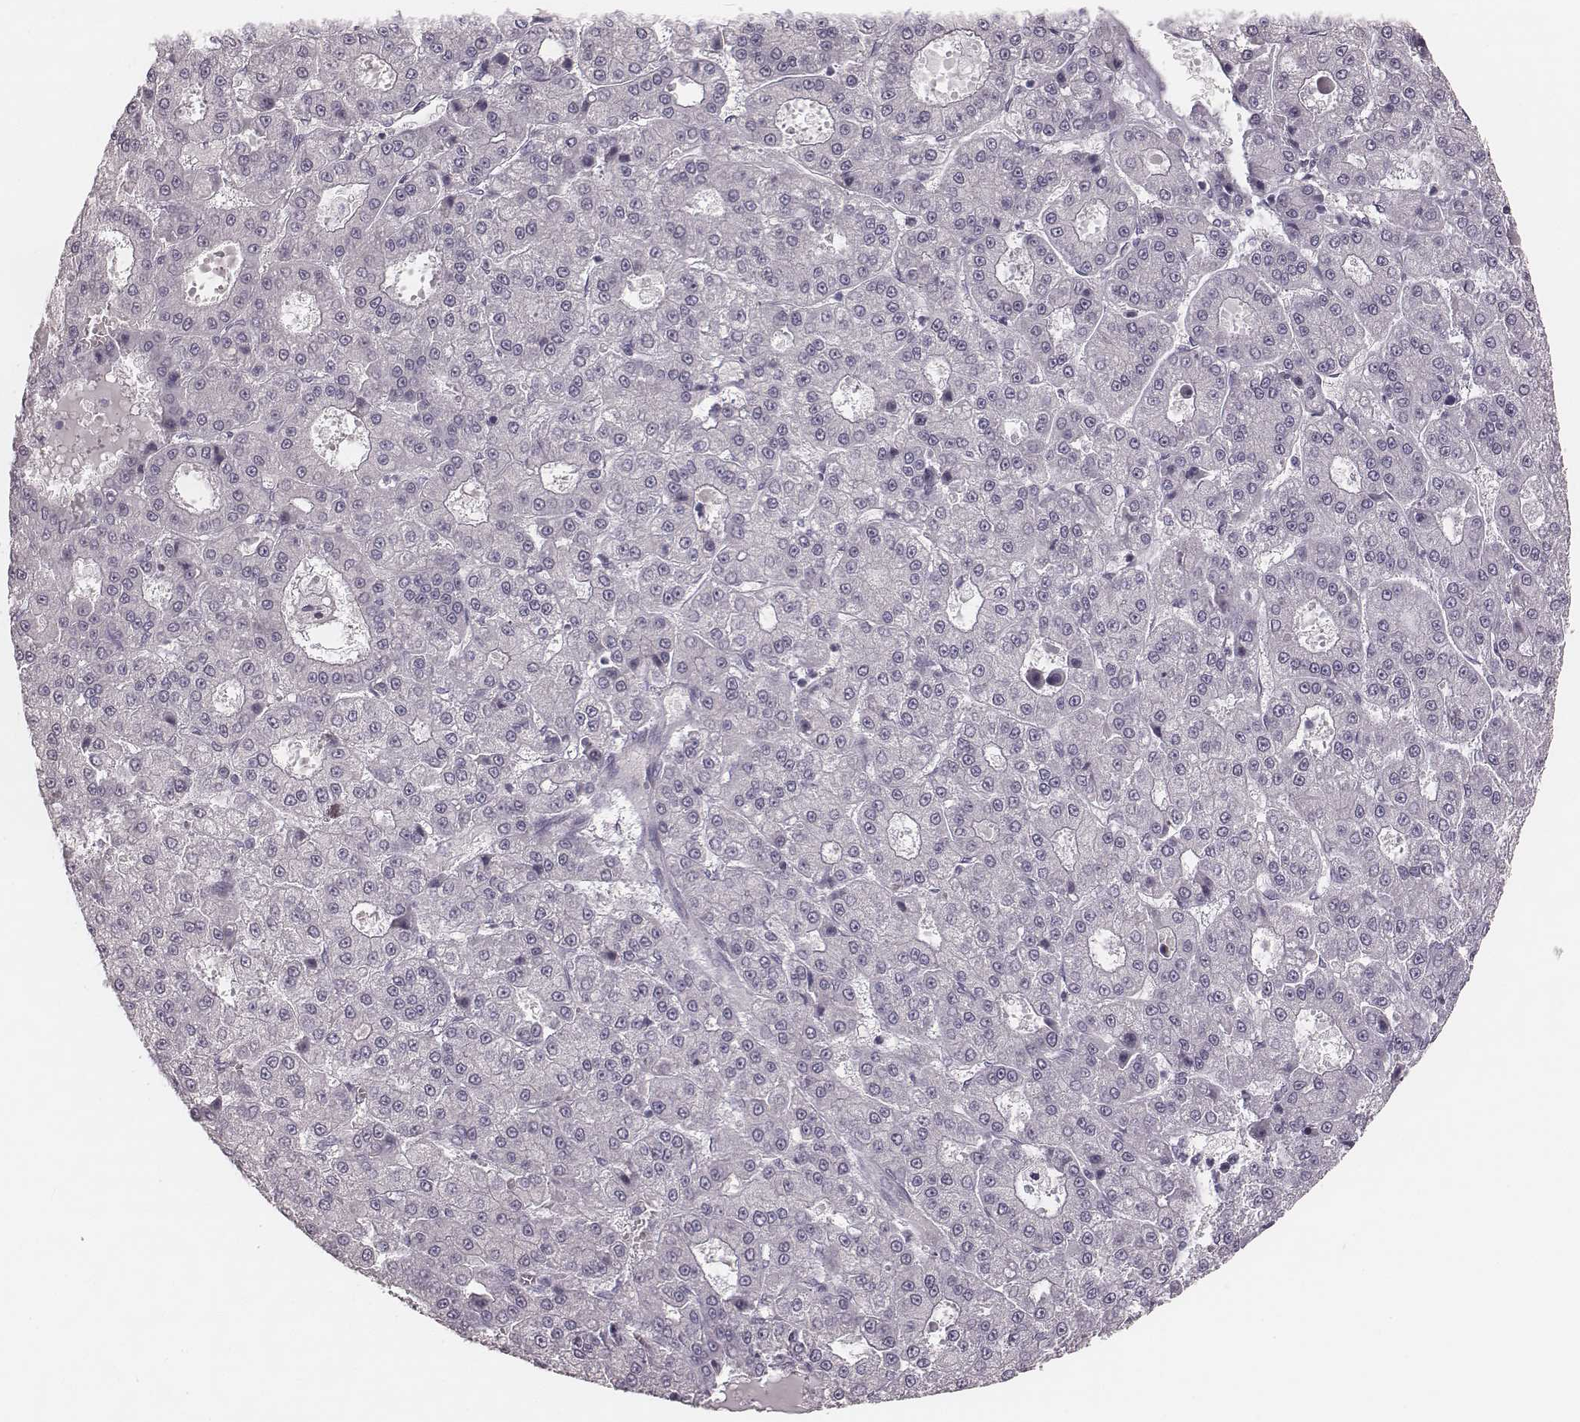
{"staining": {"intensity": "negative", "quantity": "none", "location": "none"}, "tissue": "liver cancer", "cell_type": "Tumor cells", "image_type": "cancer", "snomed": [{"axis": "morphology", "description": "Carcinoma, Hepatocellular, NOS"}, {"axis": "topography", "description": "Liver"}], "caption": "A photomicrograph of liver cancer stained for a protein reveals no brown staining in tumor cells. Nuclei are stained in blue.", "gene": "SPA17", "patient": {"sex": "male", "age": 70}}